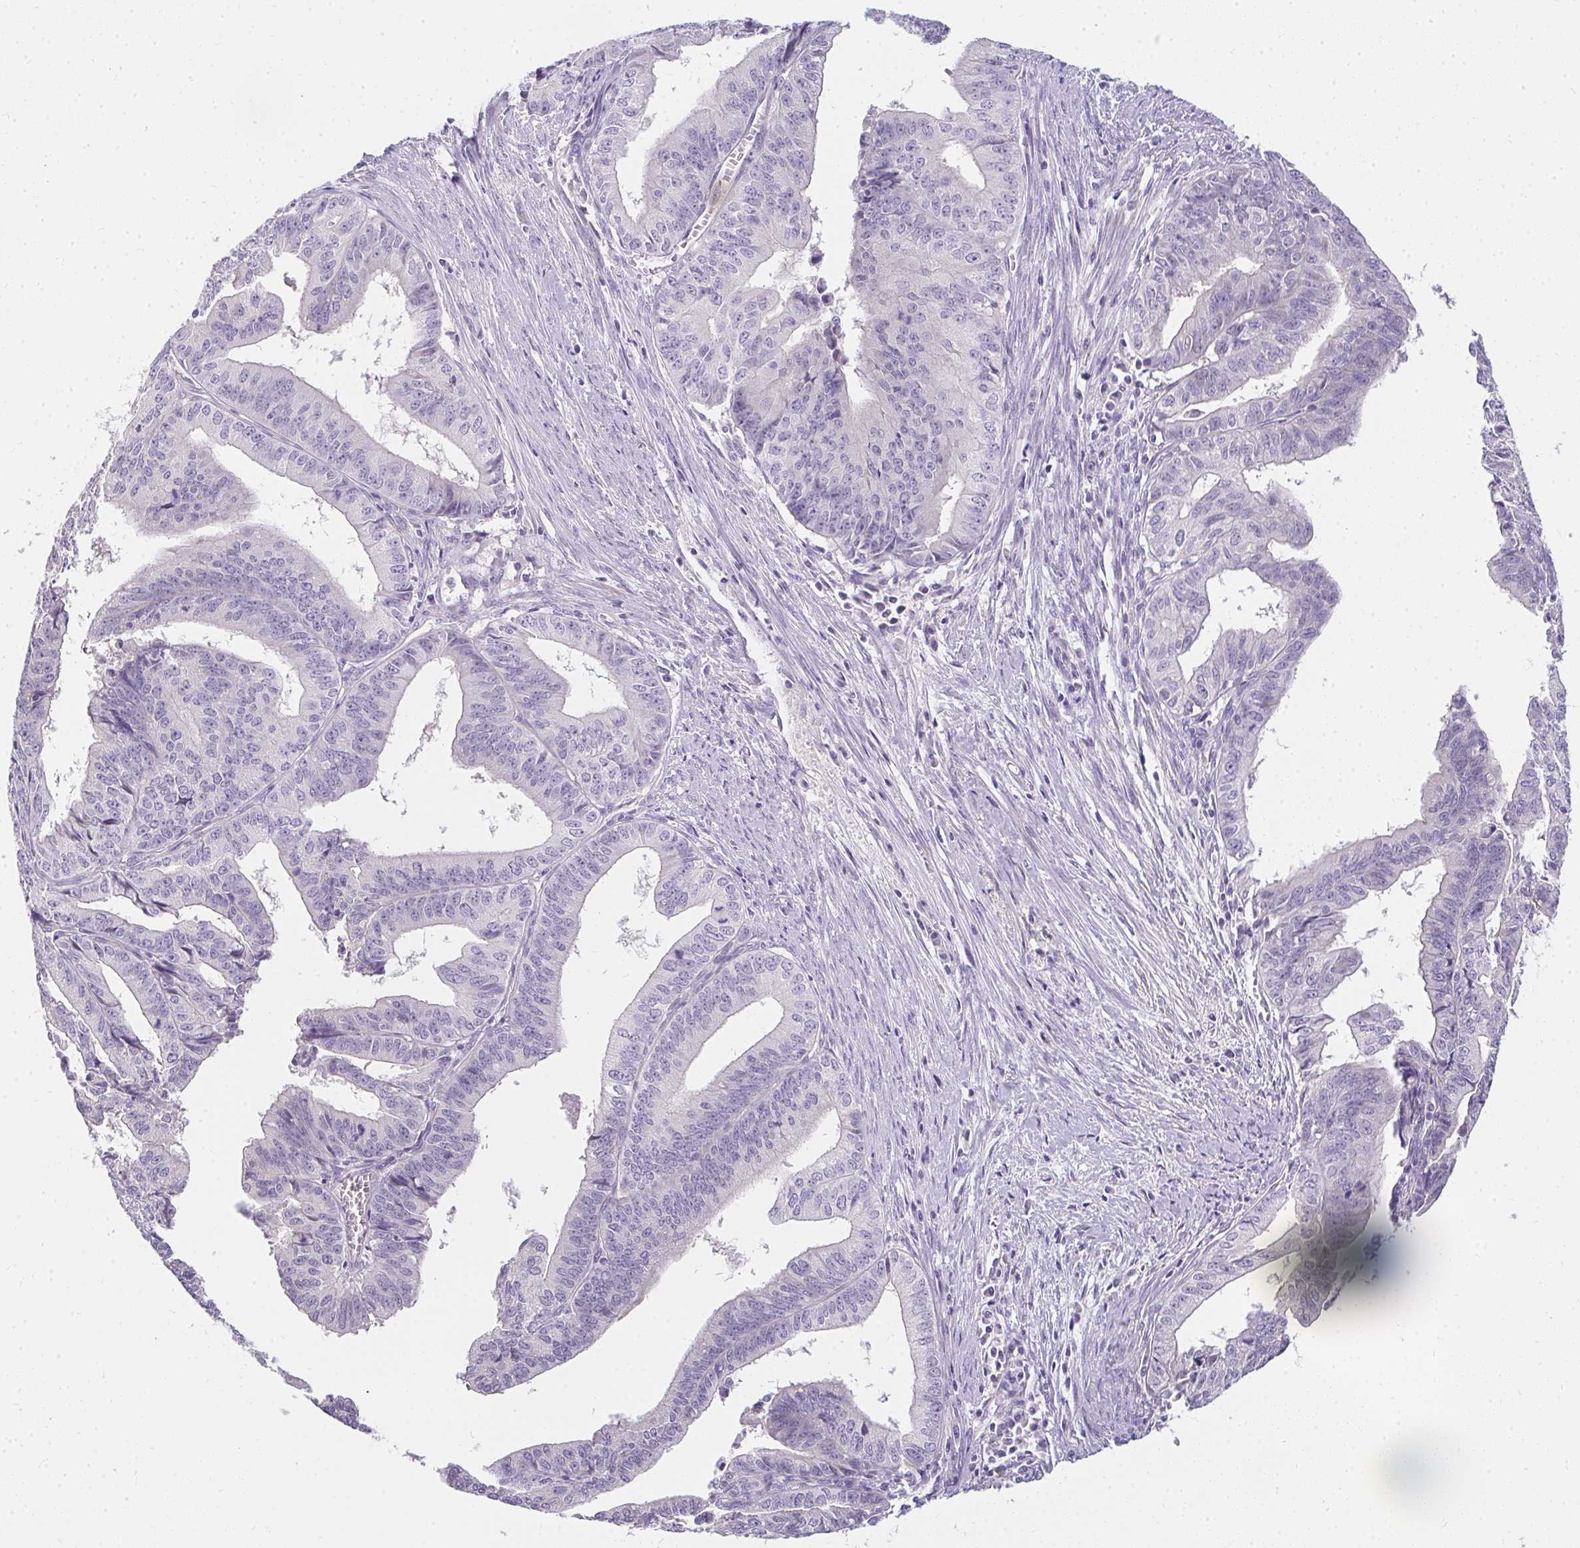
{"staining": {"intensity": "negative", "quantity": "none", "location": "none"}, "tissue": "endometrial cancer", "cell_type": "Tumor cells", "image_type": "cancer", "snomed": [{"axis": "morphology", "description": "Adenocarcinoma, NOS"}, {"axis": "topography", "description": "Endometrium"}], "caption": "Tumor cells are negative for brown protein staining in endometrial cancer (adenocarcinoma).", "gene": "PPP1R3G", "patient": {"sex": "female", "age": 65}}